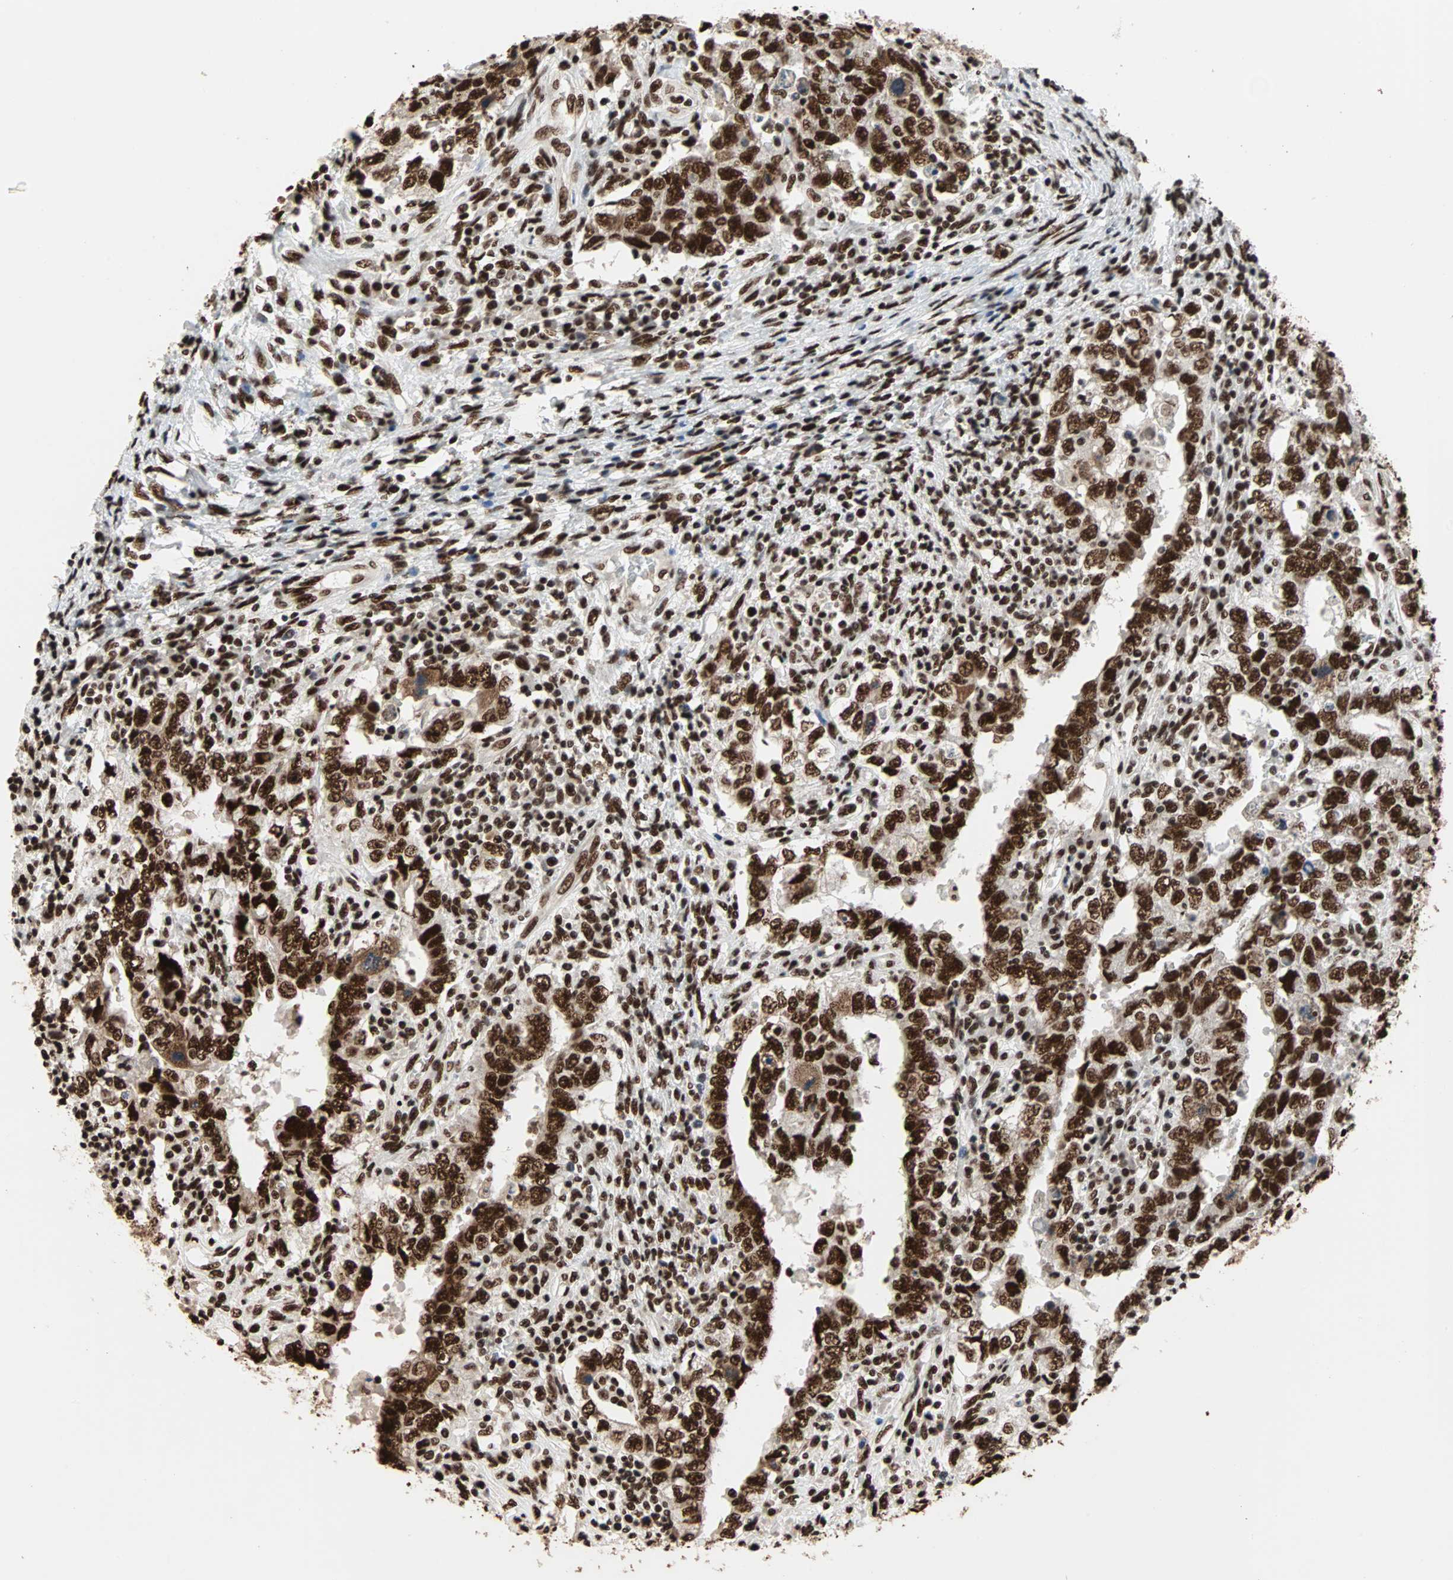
{"staining": {"intensity": "strong", "quantity": ">75%", "location": "nuclear"}, "tissue": "testis cancer", "cell_type": "Tumor cells", "image_type": "cancer", "snomed": [{"axis": "morphology", "description": "Carcinoma, Embryonal, NOS"}, {"axis": "topography", "description": "Testis"}], "caption": "Tumor cells reveal high levels of strong nuclear positivity in about >75% of cells in embryonal carcinoma (testis). (DAB IHC with brightfield microscopy, high magnification).", "gene": "ILF2", "patient": {"sex": "male", "age": 26}}